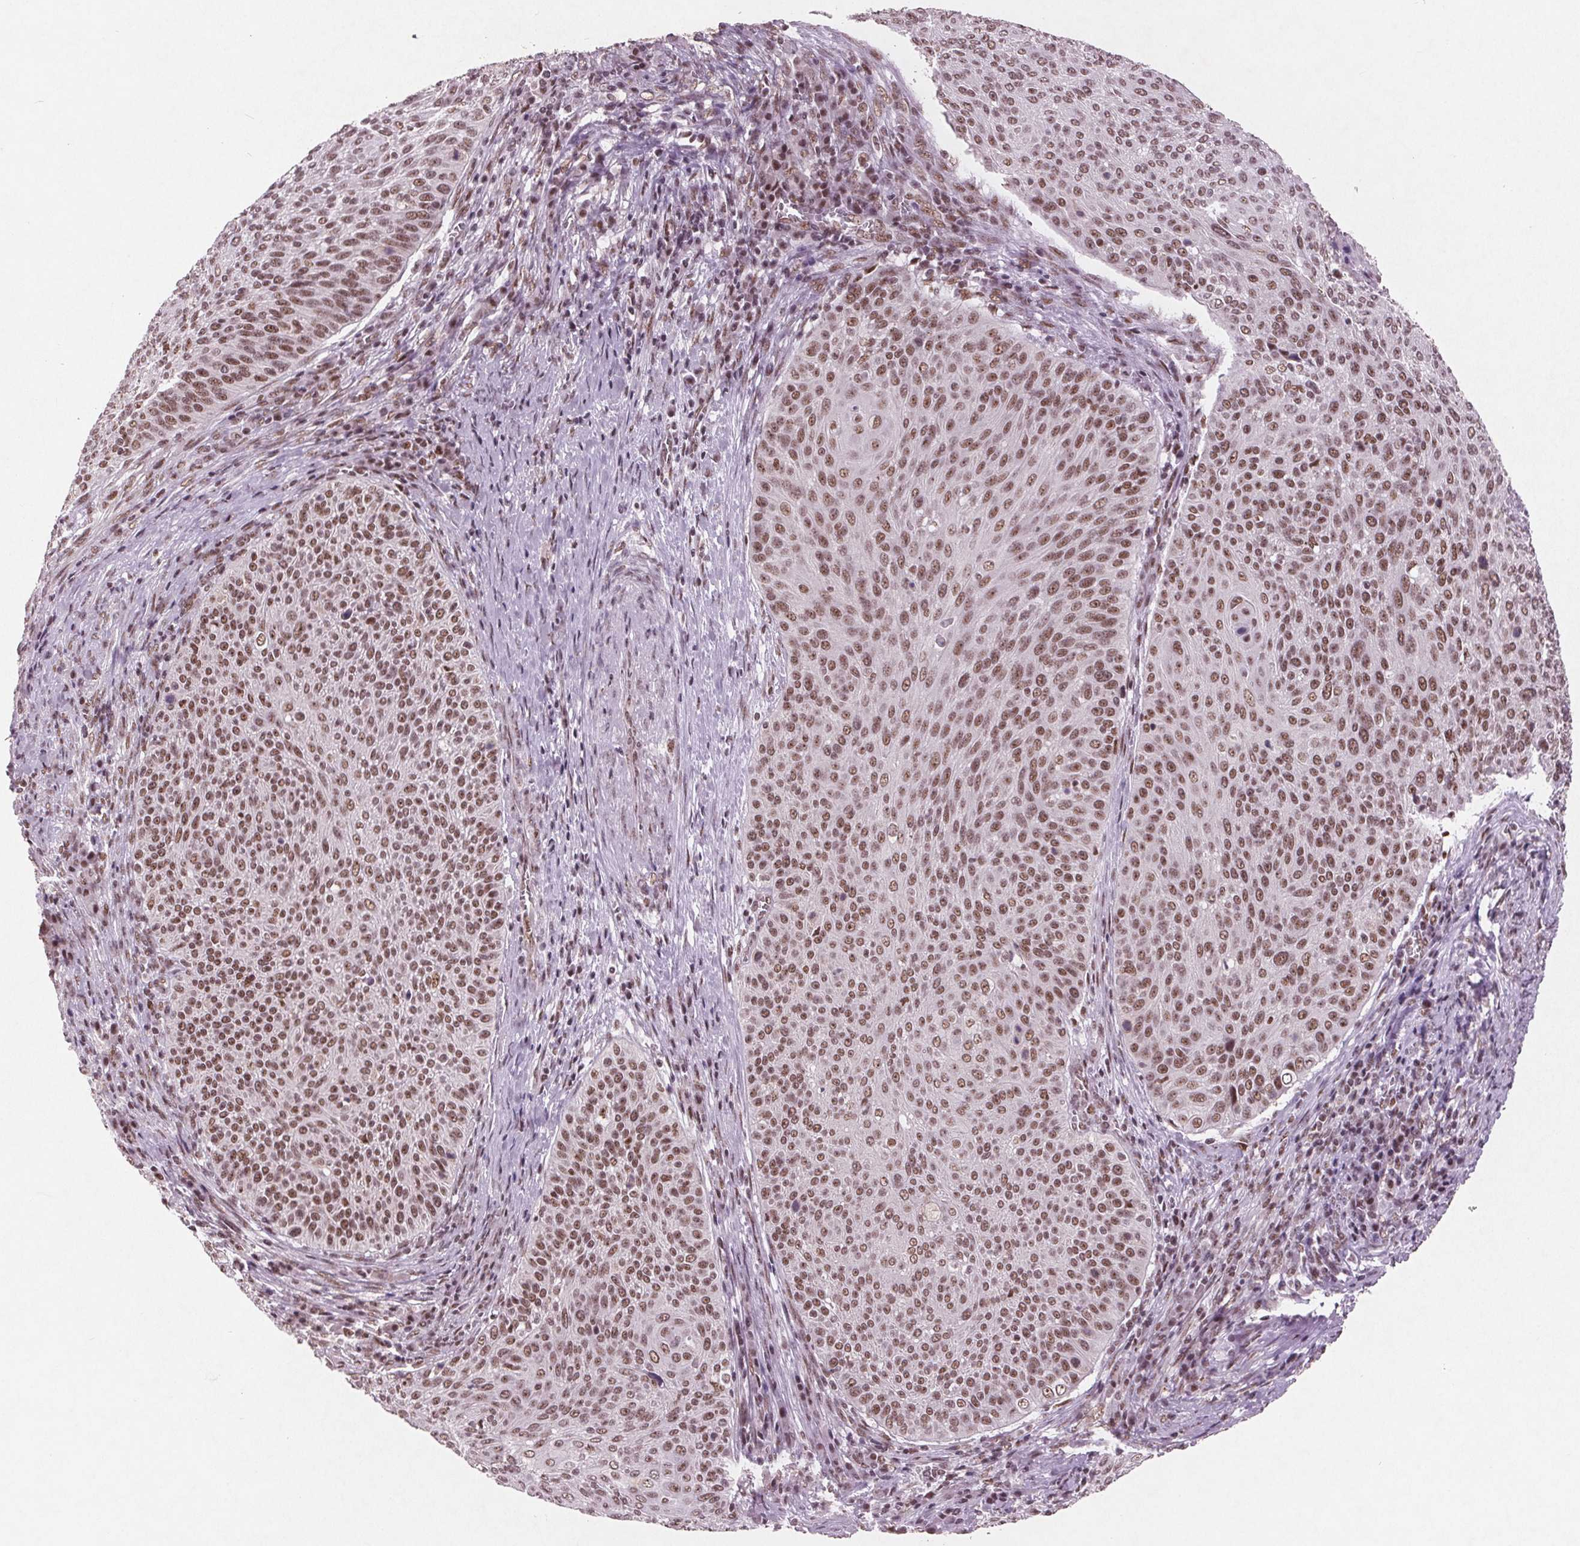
{"staining": {"intensity": "moderate", "quantity": ">75%", "location": "nuclear"}, "tissue": "cervical cancer", "cell_type": "Tumor cells", "image_type": "cancer", "snomed": [{"axis": "morphology", "description": "Squamous cell carcinoma, NOS"}, {"axis": "topography", "description": "Cervix"}], "caption": "A brown stain highlights moderate nuclear staining of a protein in human cervical squamous cell carcinoma tumor cells.", "gene": "RPS6KA2", "patient": {"sex": "female", "age": 31}}